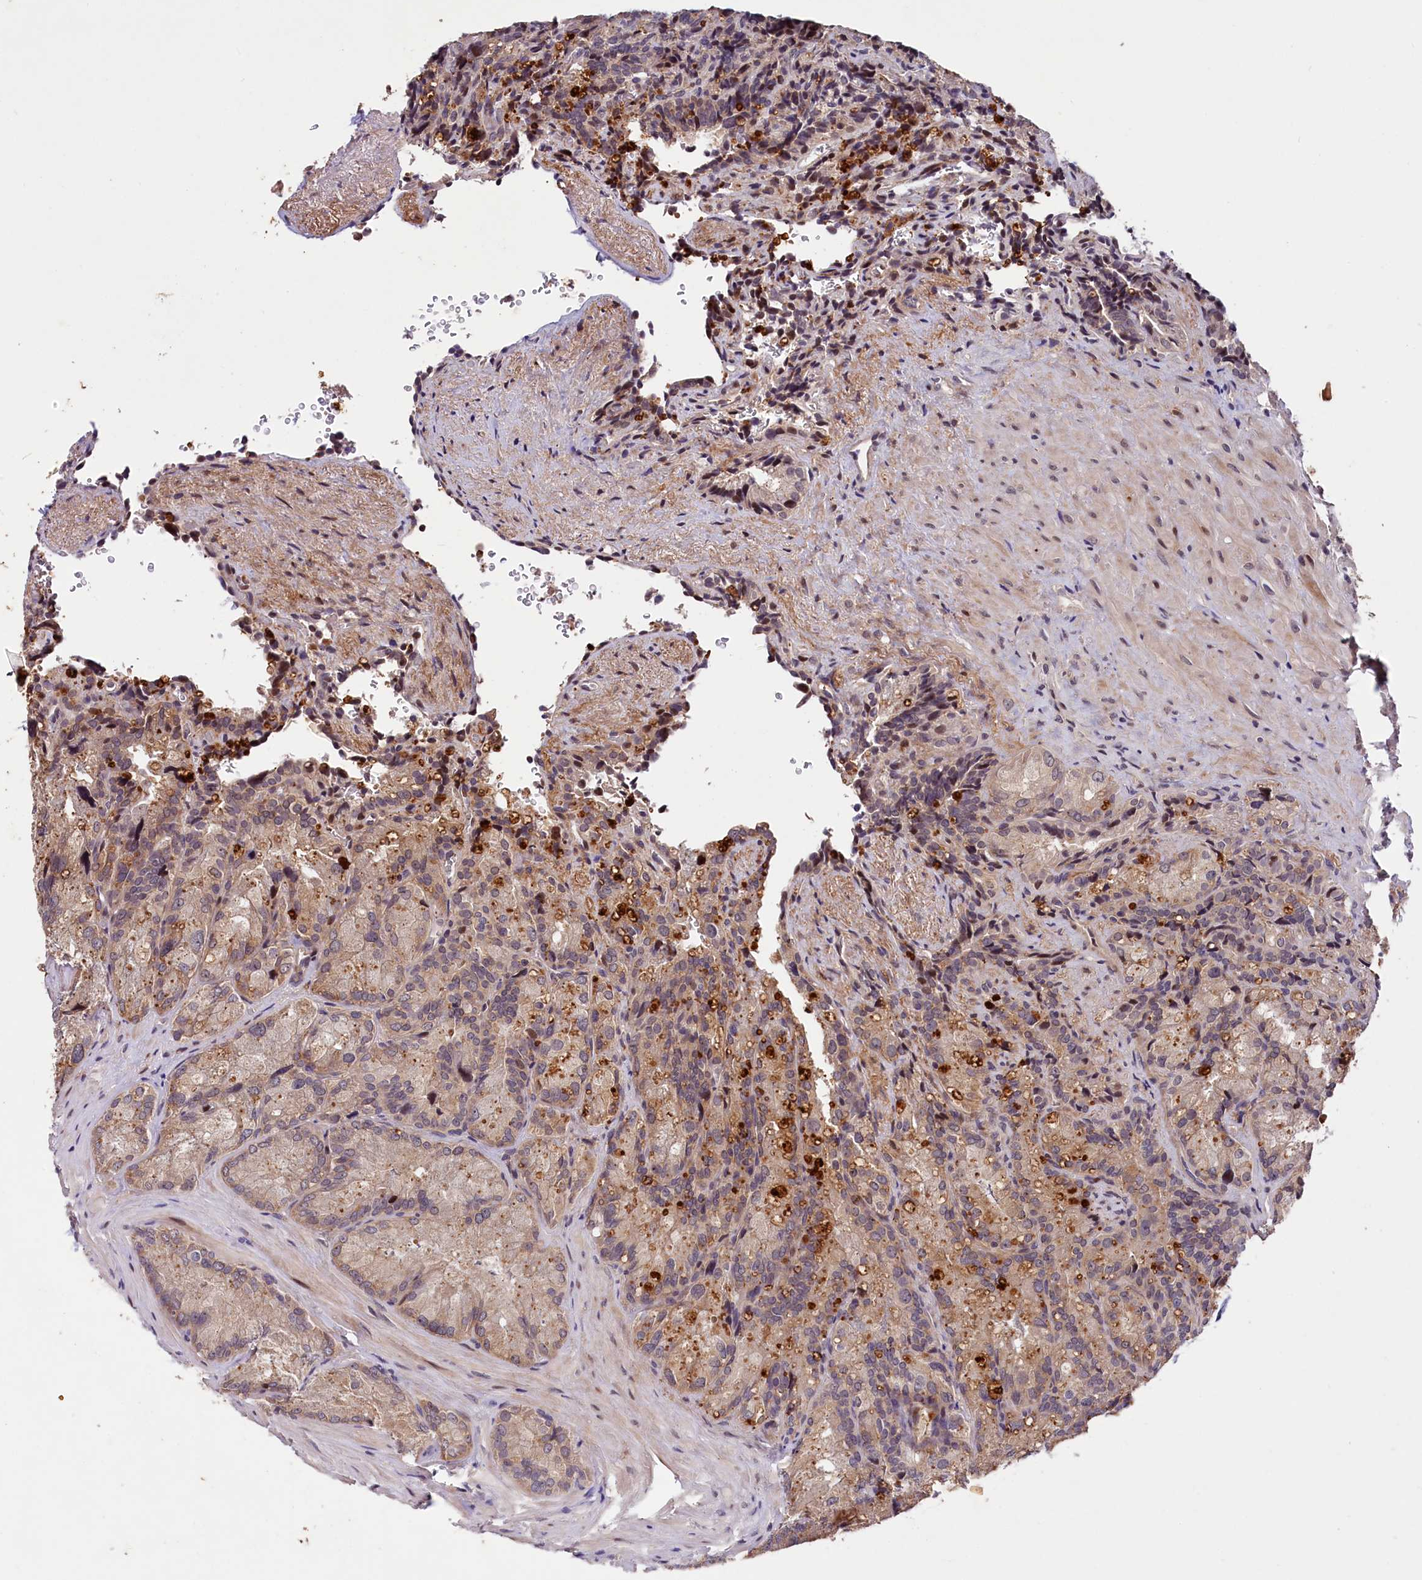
{"staining": {"intensity": "weak", "quantity": "25%-75%", "location": "cytoplasmic/membranous"}, "tissue": "seminal vesicle", "cell_type": "Glandular cells", "image_type": "normal", "snomed": [{"axis": "morphology", "description": "Normal tissue, NOS"}, {"axis": "topography", "description": "Seminal veicle"}], "caption": "Protein expression analysis of unremarkable seminal vesicle demonstrates weak cytoplasmic/membranous staining in about 25%-75% of glandular cells. The staining was performed using DAB (3,3'-diaminobenzidine), with brown indicating positive protein expression. Nuclei are stained blue with hematoxylin.", "gene": "CACNA1H", "patient": {"sex": "male", "age": 62}}